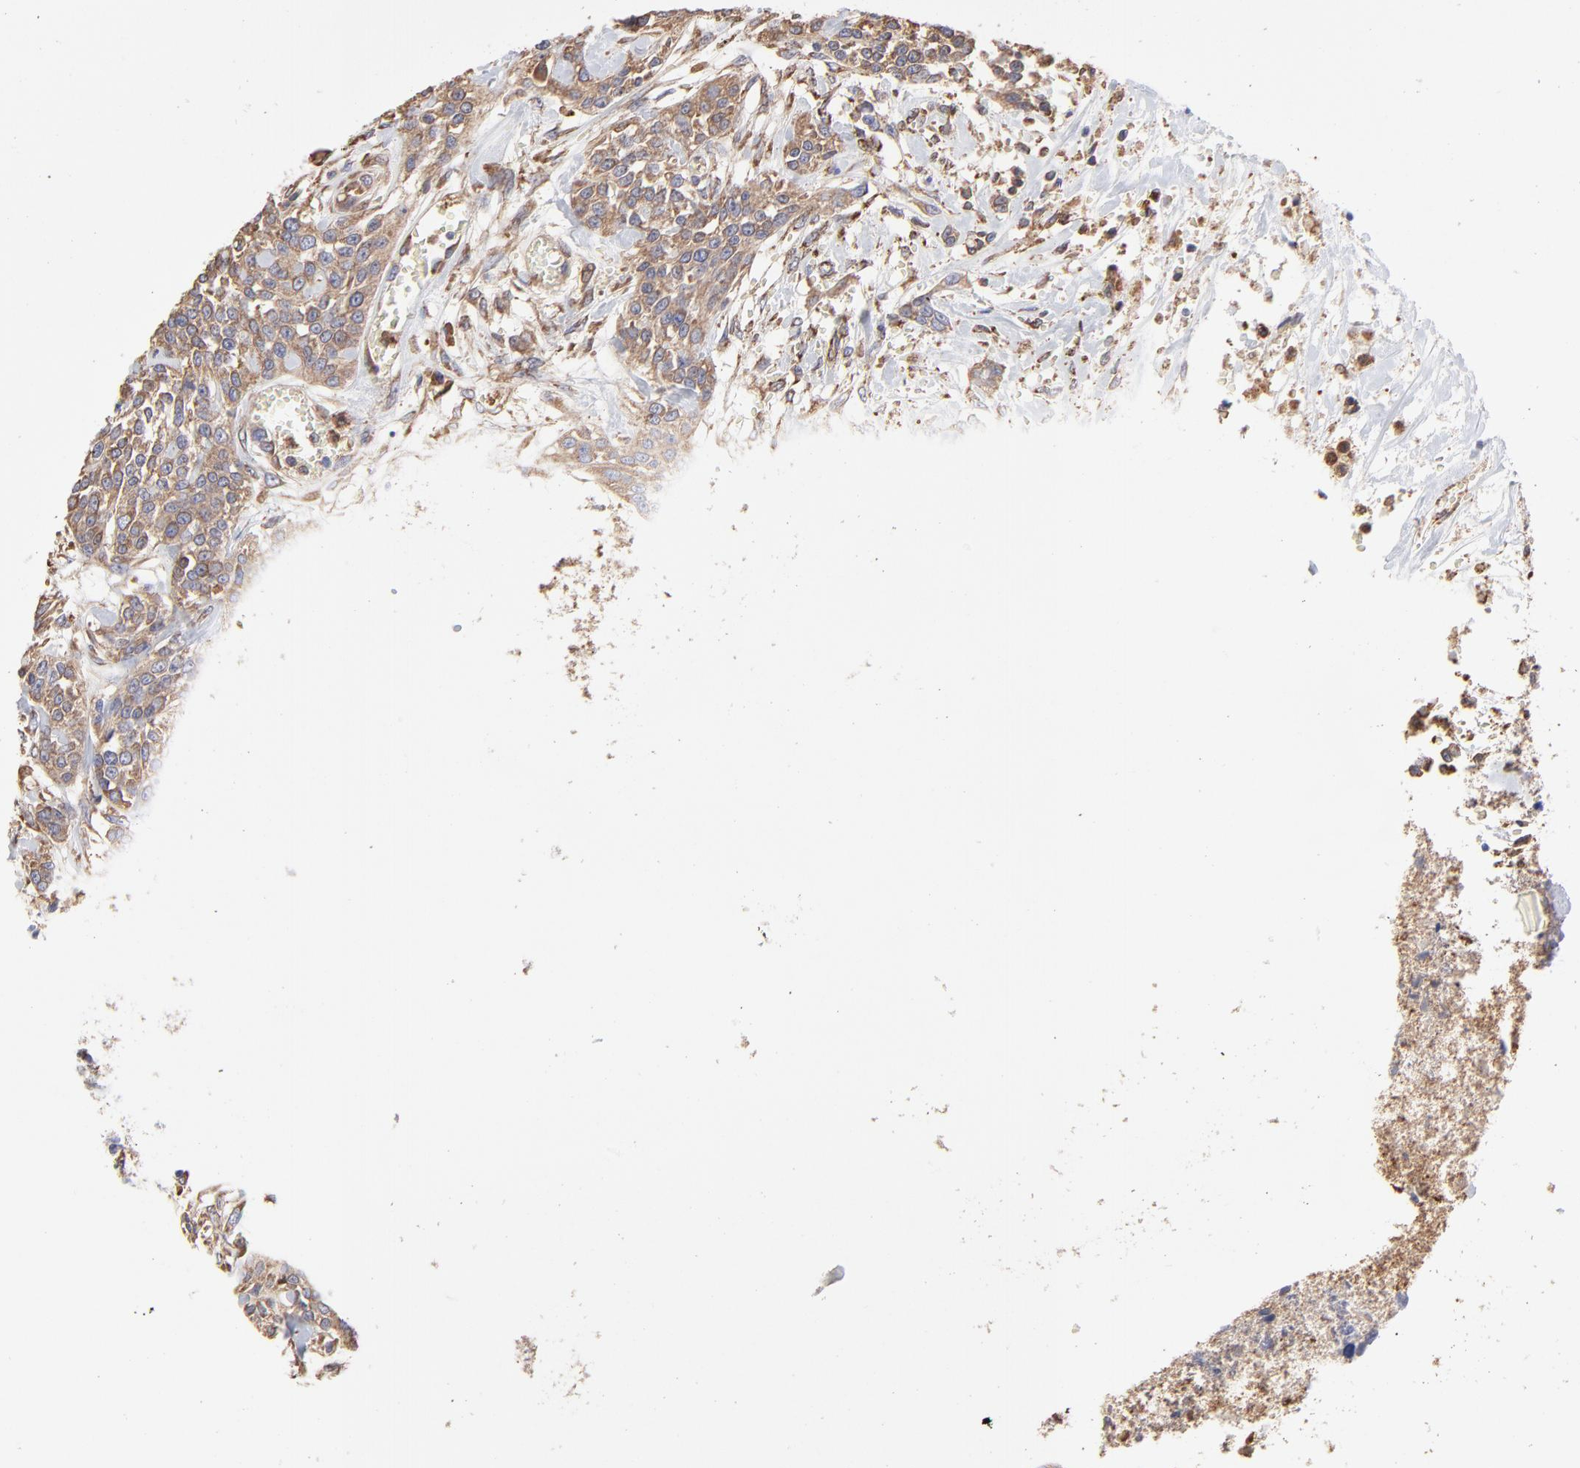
{"staining": {"intensity": "moderate", "quantity": ">75%", "location": "cytoplasmic/membranous"}, "tissue": "urothelial cancer", "cell_type": "Tumor cells", "image_type": "cancer", "snomed": [{"axis": "morphology", "description": "Urothelial carcinoma, High grade"}, {"axis": "topography", "description": "Urinary bladder"}], "caption": "Urothelial cancer was stained to show a protein in brown. There is medium levels of moderate cytoplasmic/membranous positivity in about >75% of tumor cells.", "gene": "PFKM", "patient": {"sex": "male", "age": 56}}